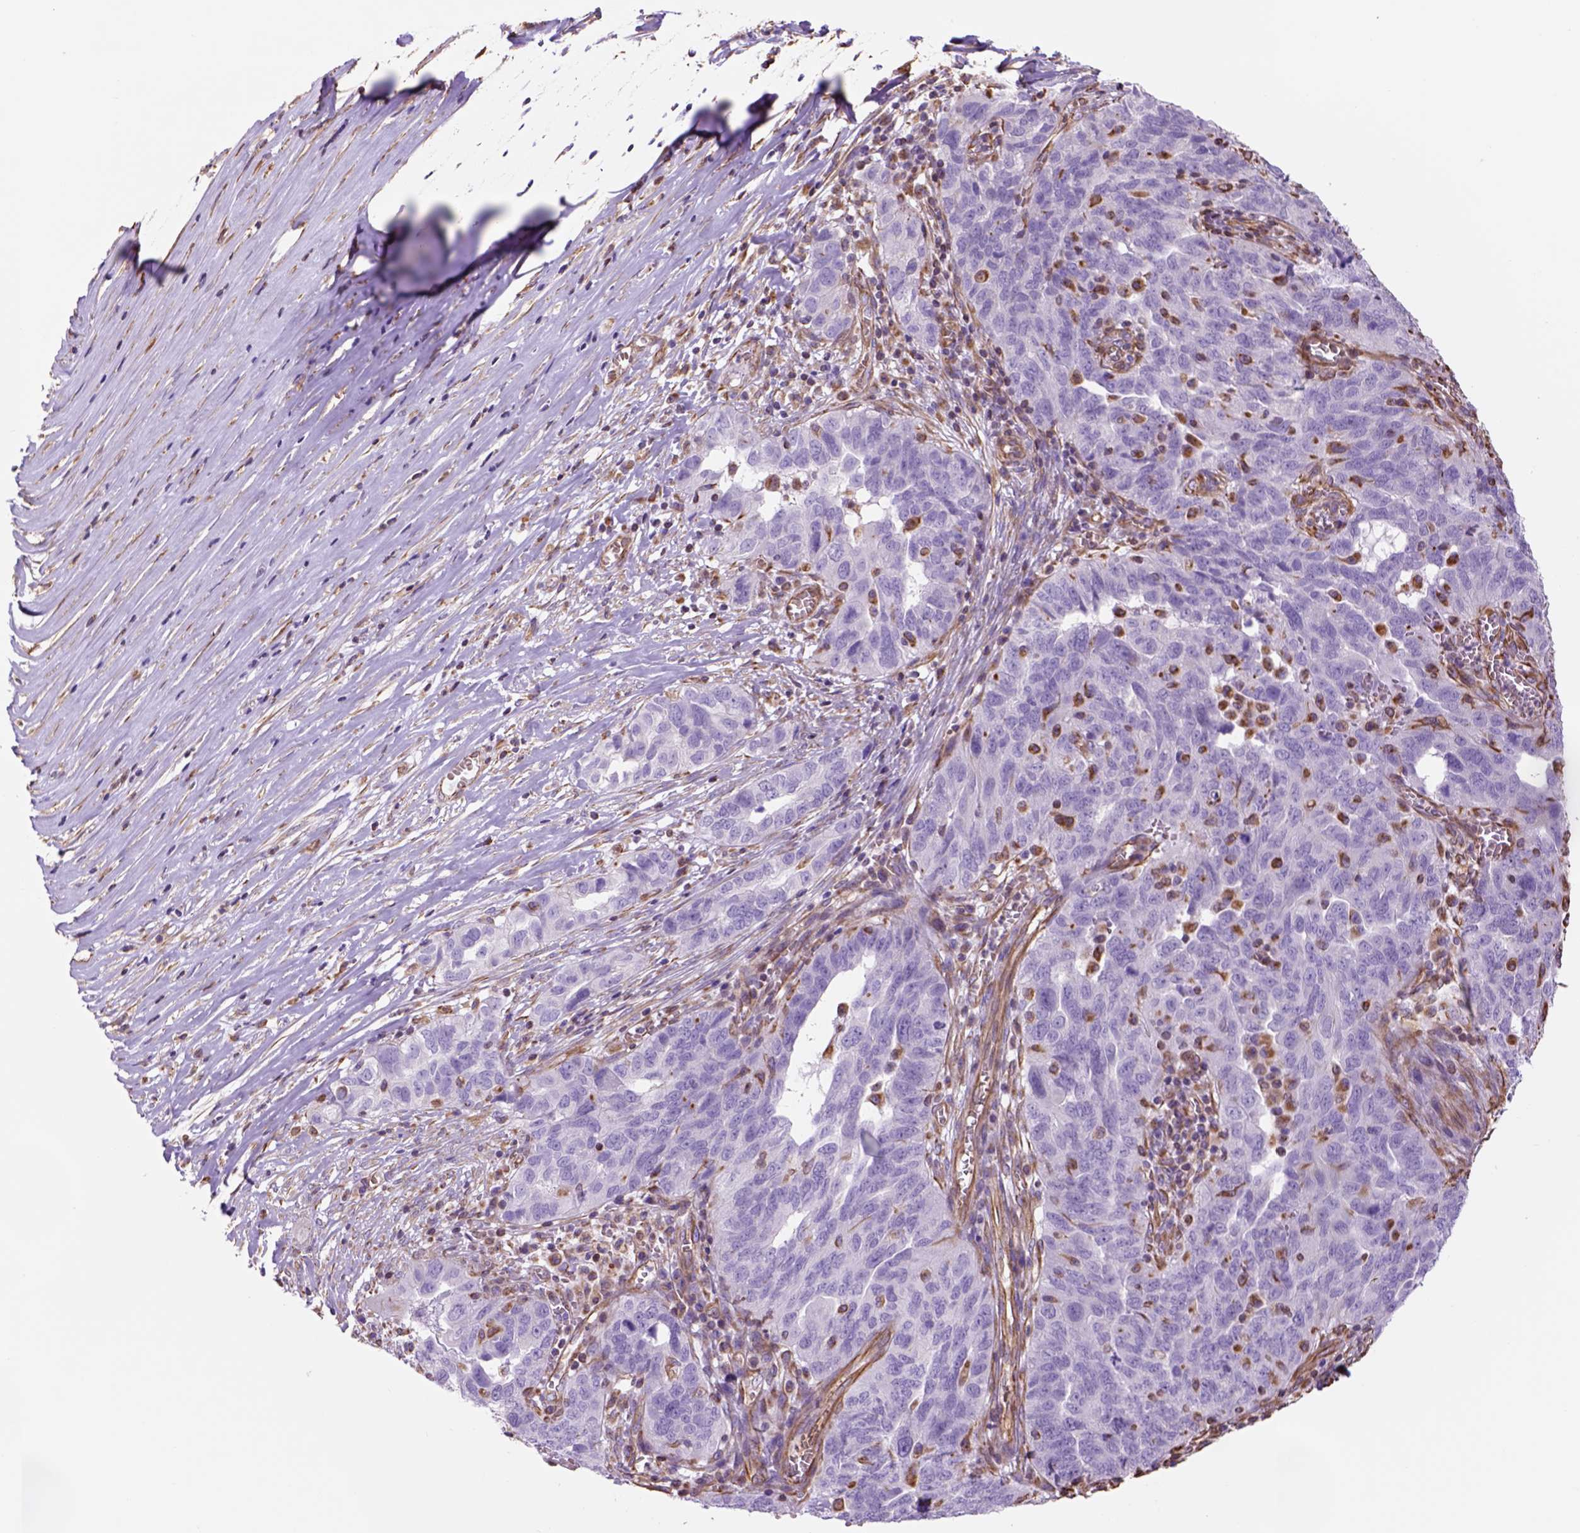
{"staining": {"intensity": "negative", "quantity": "none", "location": "none"}, "tissue": "ovarian cancer", "cell_type": "Tumor cells", "image_type": "cancer", "snomed": [{"axis": "morphology", "description": "Carcinoma, endometroid"}, {"axis": "topography", "description": "Soft tissue"}, {"axis": "topography", "description": "Ovary"}], "caption": "Ovarian endometroid carcinoma was stained to show a protein in brown. There is no significant staining in tumor cells. (DAB immunohistochemistry (IHC), high magnification).", "gene": "ZZZ3", "patient": {"sex": "female", "age": 52}}